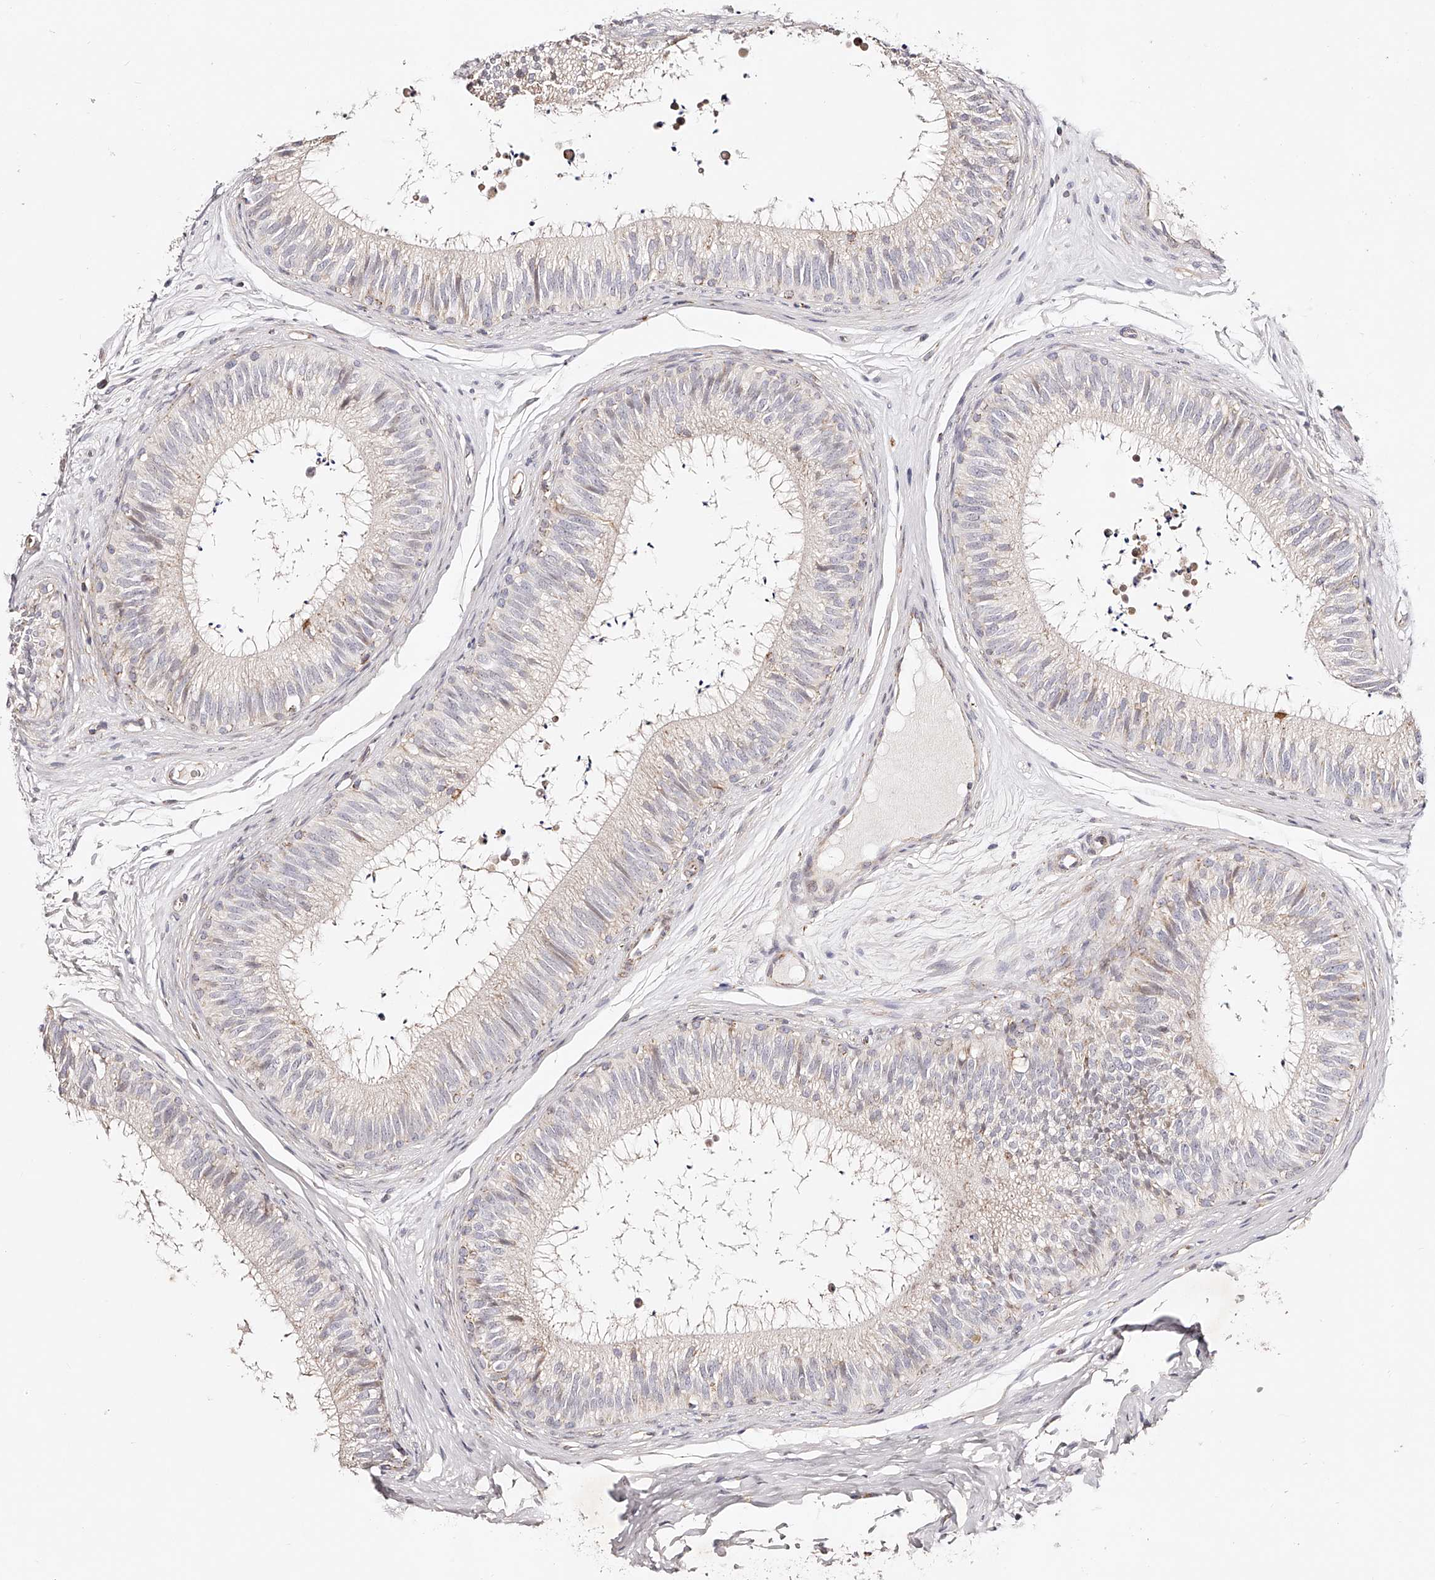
{"staining": {"intensity": "negative", "quantity": "none", "location": "none"}, "tissue": "epididymis", "cell_type": "Glandular cells", "image_type": "normal", "snomed": [{"axis": "morphology", "description": "Normal tissue, NOS"}, {"axis": "topography", "description": "Epididymis"}], "caption": "The photomicrograph exhibits no significant positivity in glandular cells of epididymis.", "gene": "NDUFV3", "patient": {"sex": "male", "age": 29}}